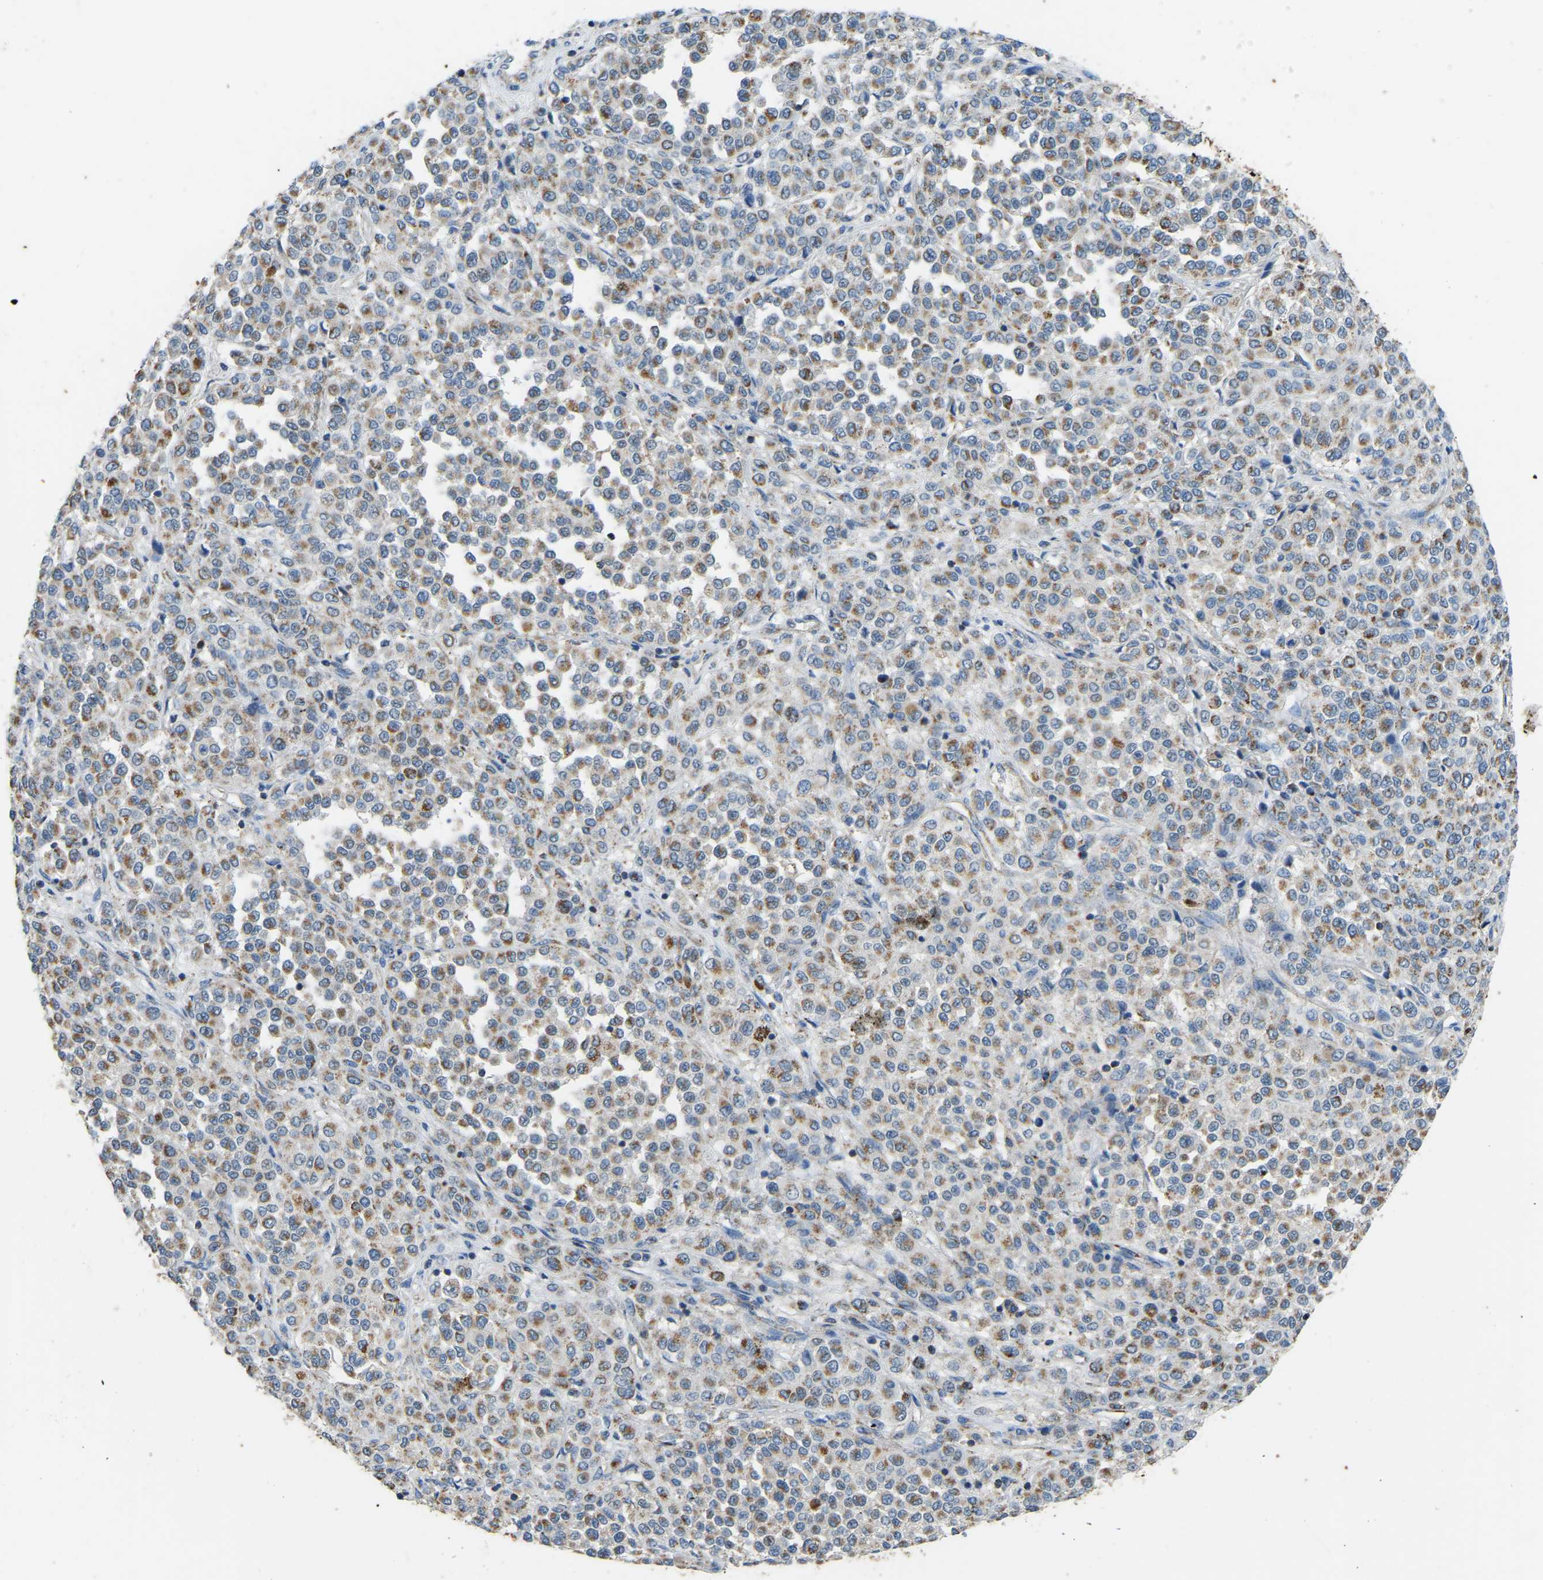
{"staining": {"intensity": "moderate", "quantity": "25%-75%", "location": "cytoplasmic/membranous"}, "tissue": "melanoma", "cell_type": "Tumor cells", "image_type": "cancer", "snomed": [{"axis": "morphology", "description": "Malignant melanoma, Metastatic site"}, {"axis": "topography", "description": "Pancreas"}], "caption": "Protein expression analysis of human melanoma reveals moderate cytoplasmic/membranous expression in approximately 25%-75% of tumor cells.", "gene": "ZNF200", "patient": {"sex": "female", "age": 30}}